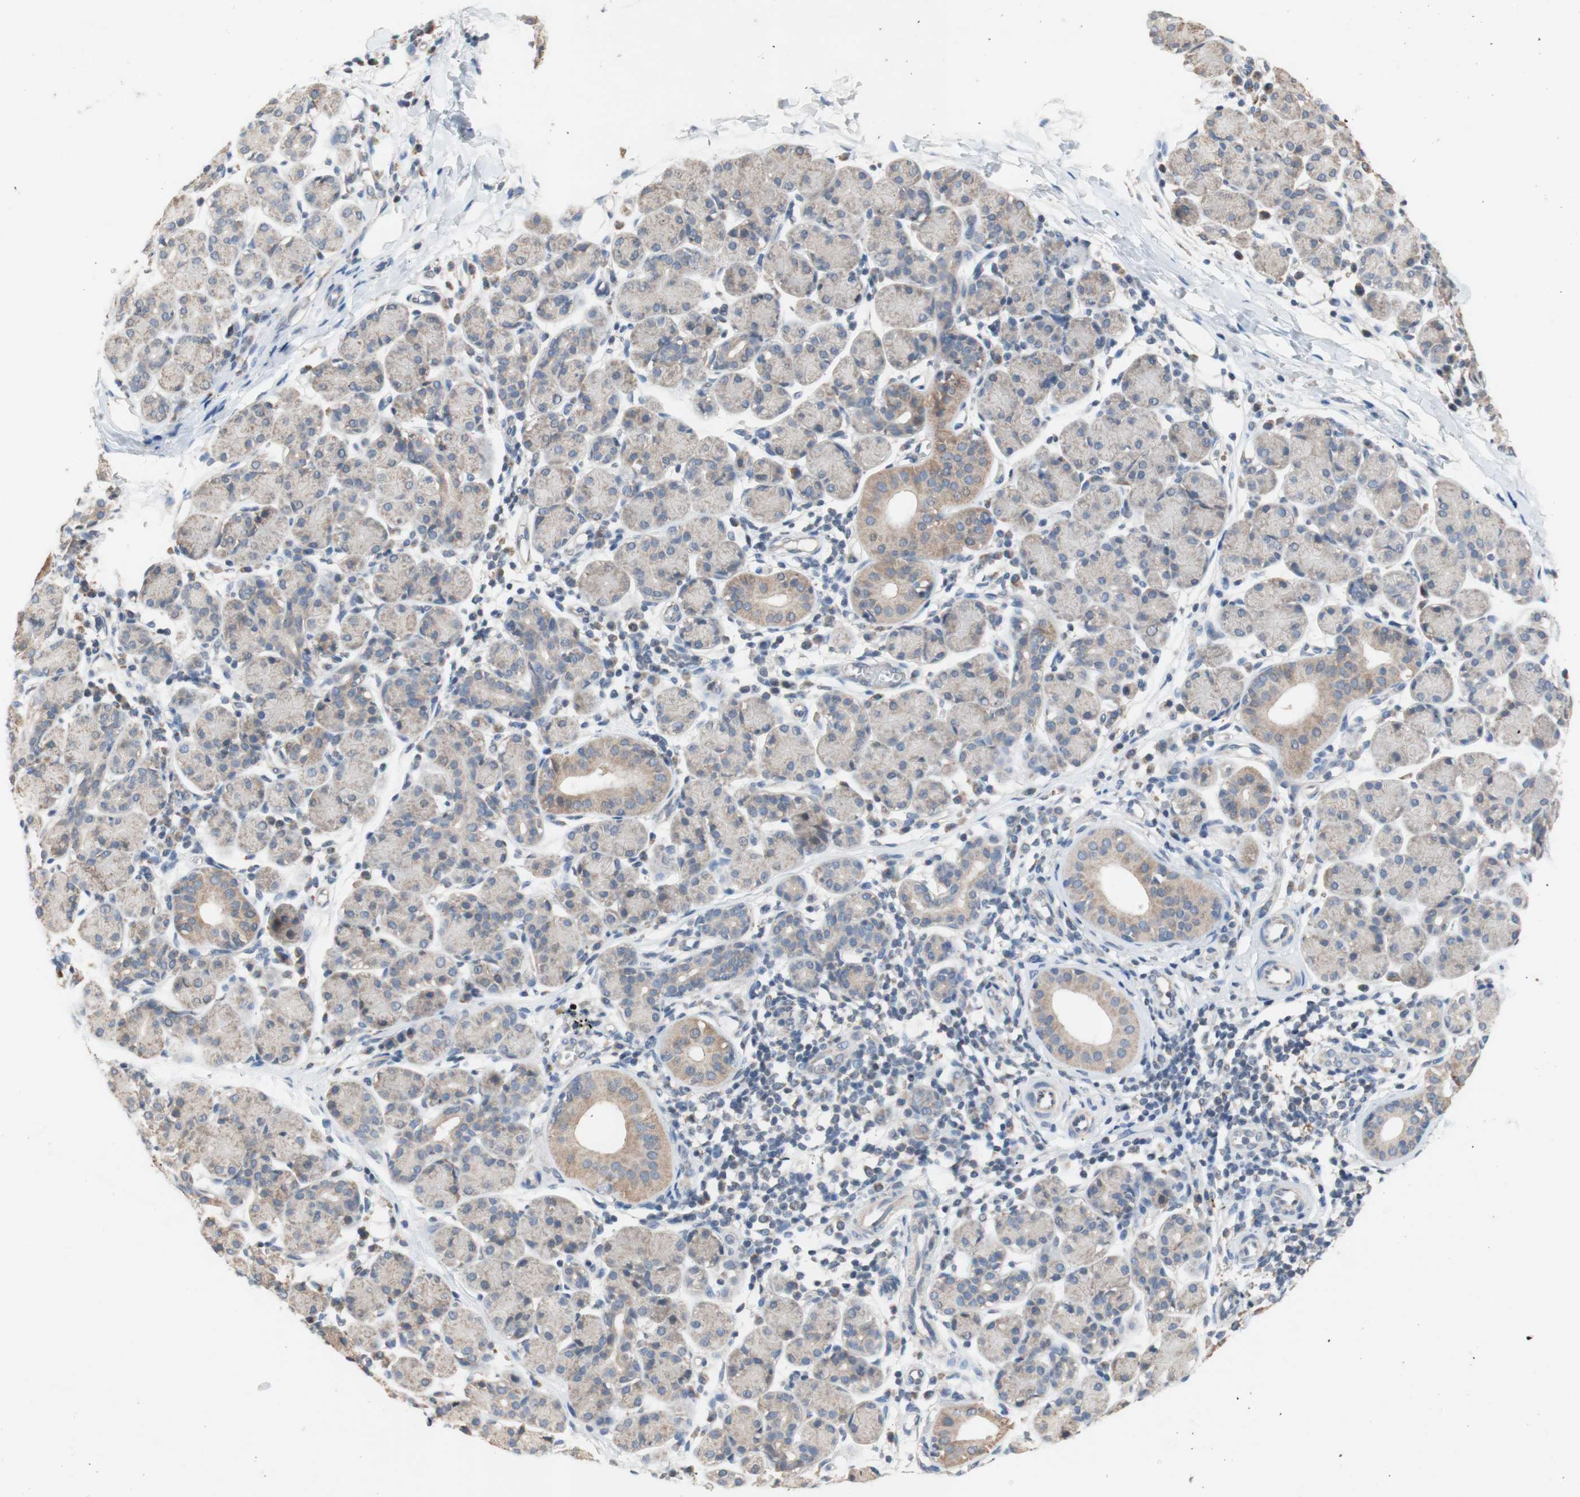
{"staining": {"intensity": "weak", "quantity": "<25%", "location": "cytoplasmic/membranous"}, "tissue": "salivary gland", "cell_type": "Glandular cells", "image_type": "normal", "snomed": [{"axis": "morphology", "description": "Normal tissue, NOS"}, {"axis": "morphology", "description": "Inflammation, NOS"}, {"axis": "topography", "description": "Lymph node"}, {"axis": "topography", "description": "Salivary gland"}], "caption": "Protein analysis of benign salivary gland exhibits no significant expression in glandular cells.", "gene": "PTGIS", "patient": {"sex": "male", "age": 3}}